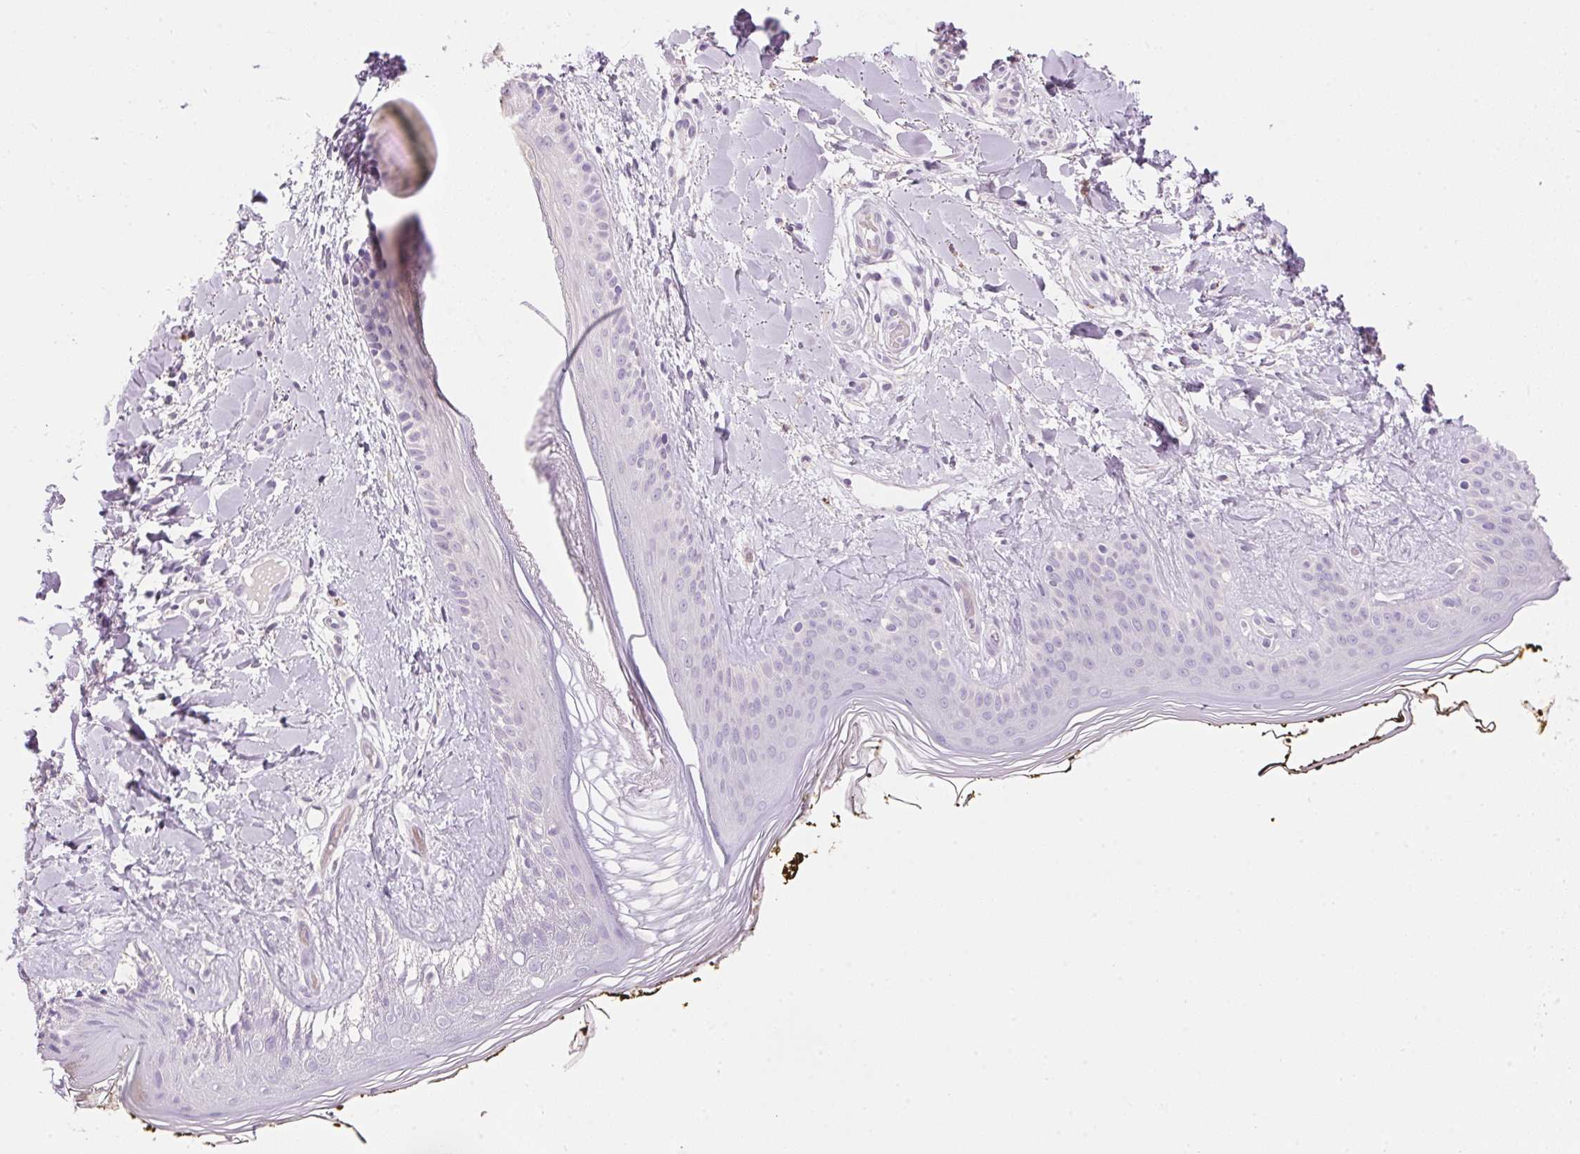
{"staining": {"intensity": "negative", "quantity": "none", "location": "none"}, "tissue": "skin", "cell_type": "Fibroblasts", "image_type": "normal", "snomed": [{"axis": "morphology", "description": "Normal tissue, NOS"}, {"axis": "topography", "description": "Skin"}], "caption": "High magnification brightfield microscopy of benign skin stained with DAB (brown) and counterstained with hematoxylin (blue): fibroblasts show no significant staining. Nuclei are stained in blue.", "gene": "HSD17B2", "patient": {"sex": "female", "age": 34}}